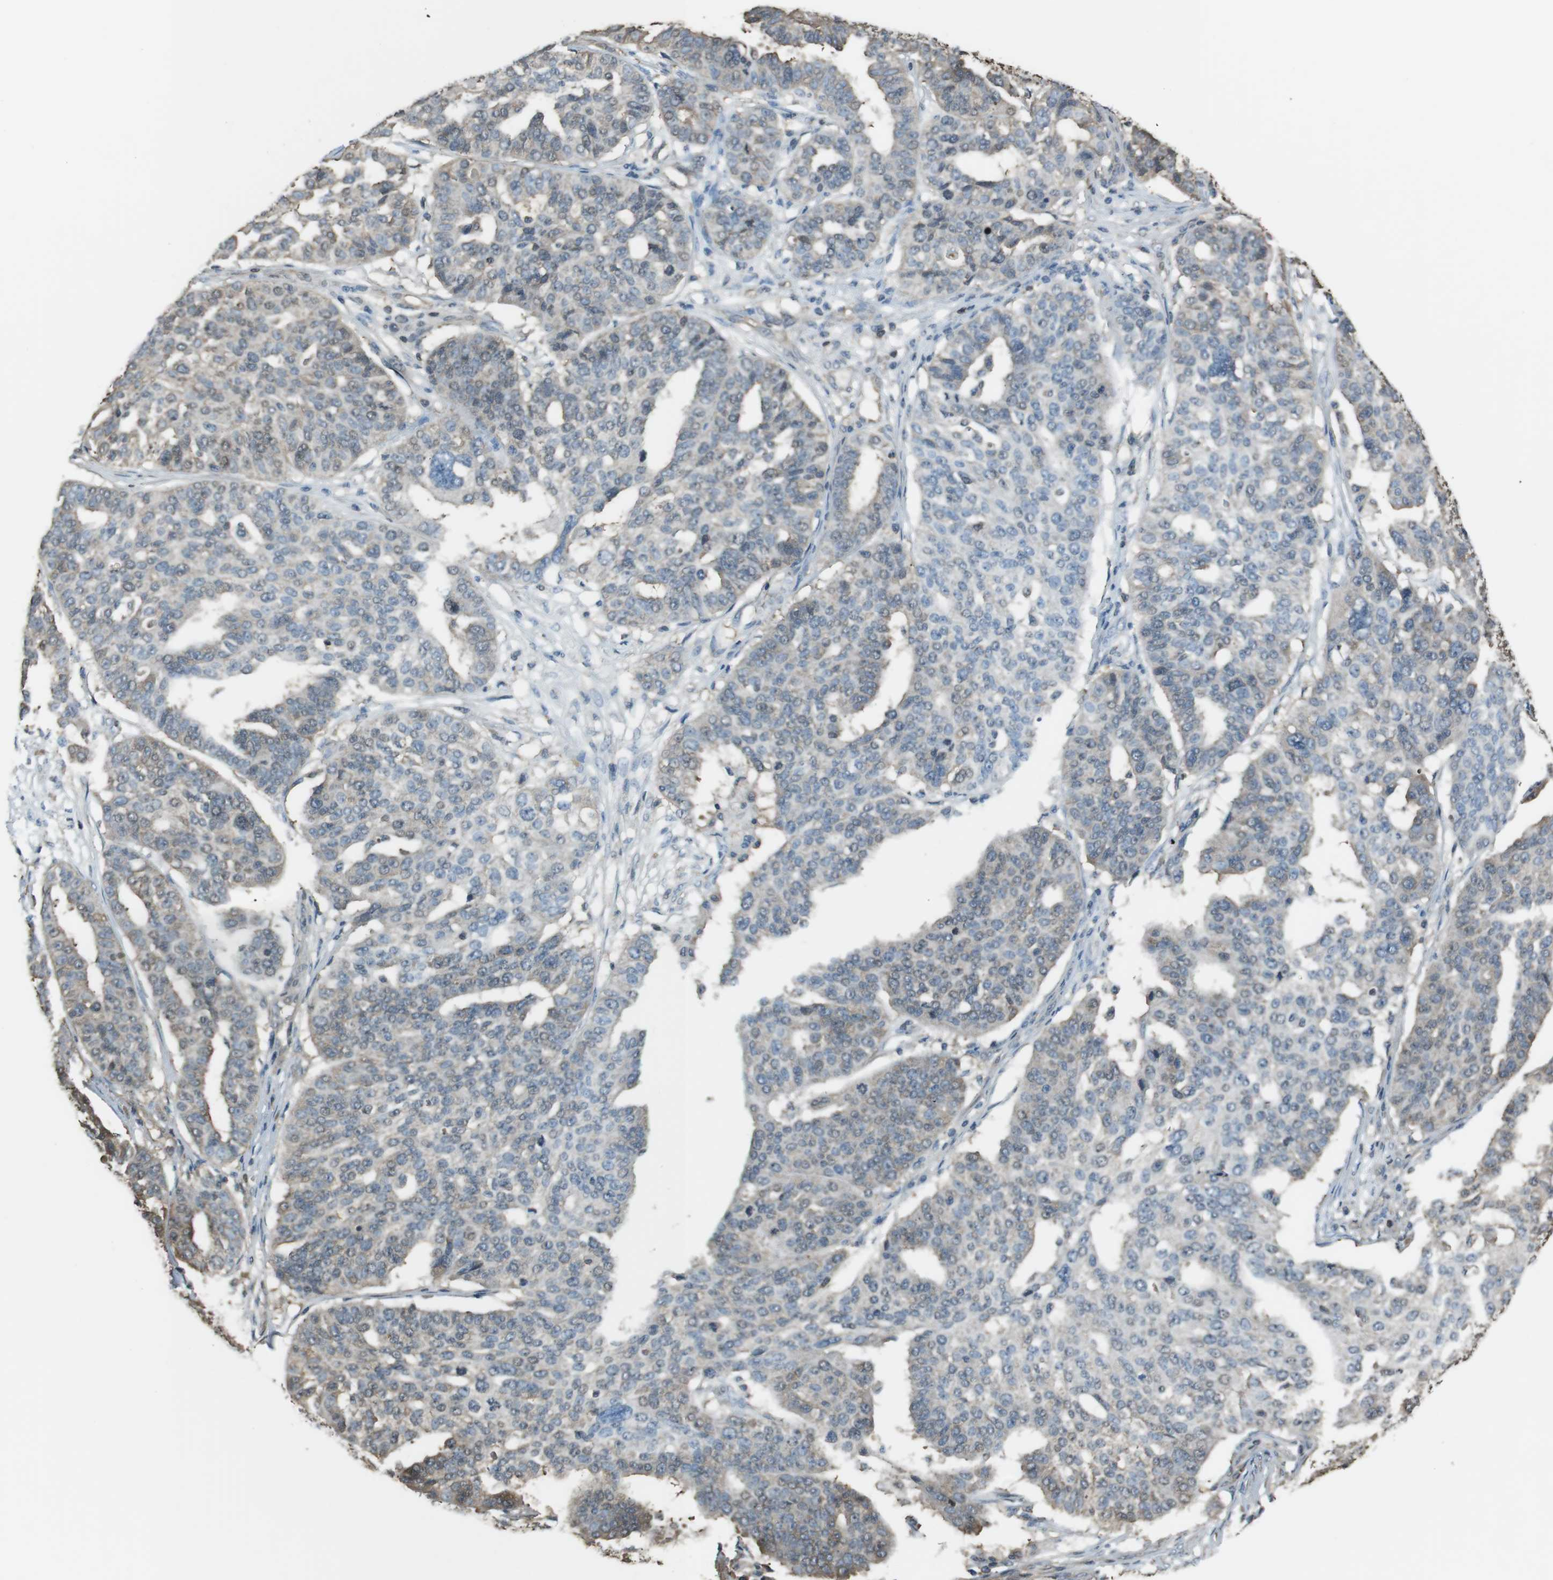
{"staining": {"intensity": "moderate", "quantity": "<25%", "location": "cytoplasmic/membranous"}, "tissue": "ovarian cancer", "cell_type": "Tumor cells", "image_type": "cancer", "snomed": [{"axis": "morphology", "description": "Cystadenocarcinoma, serous, NOS"}, {"axis": "topography", "description": "Ovary"}], "caption": "Approximately <25% of tumor cells in ovarian serous cystadenocarcinoma exhibit moderate cytoplasmic/membranous protein positivity as visualized by brown immunohistochemical staining.", "gene": "TWSG1", "patient": {"sex": "female", "age": 59}}